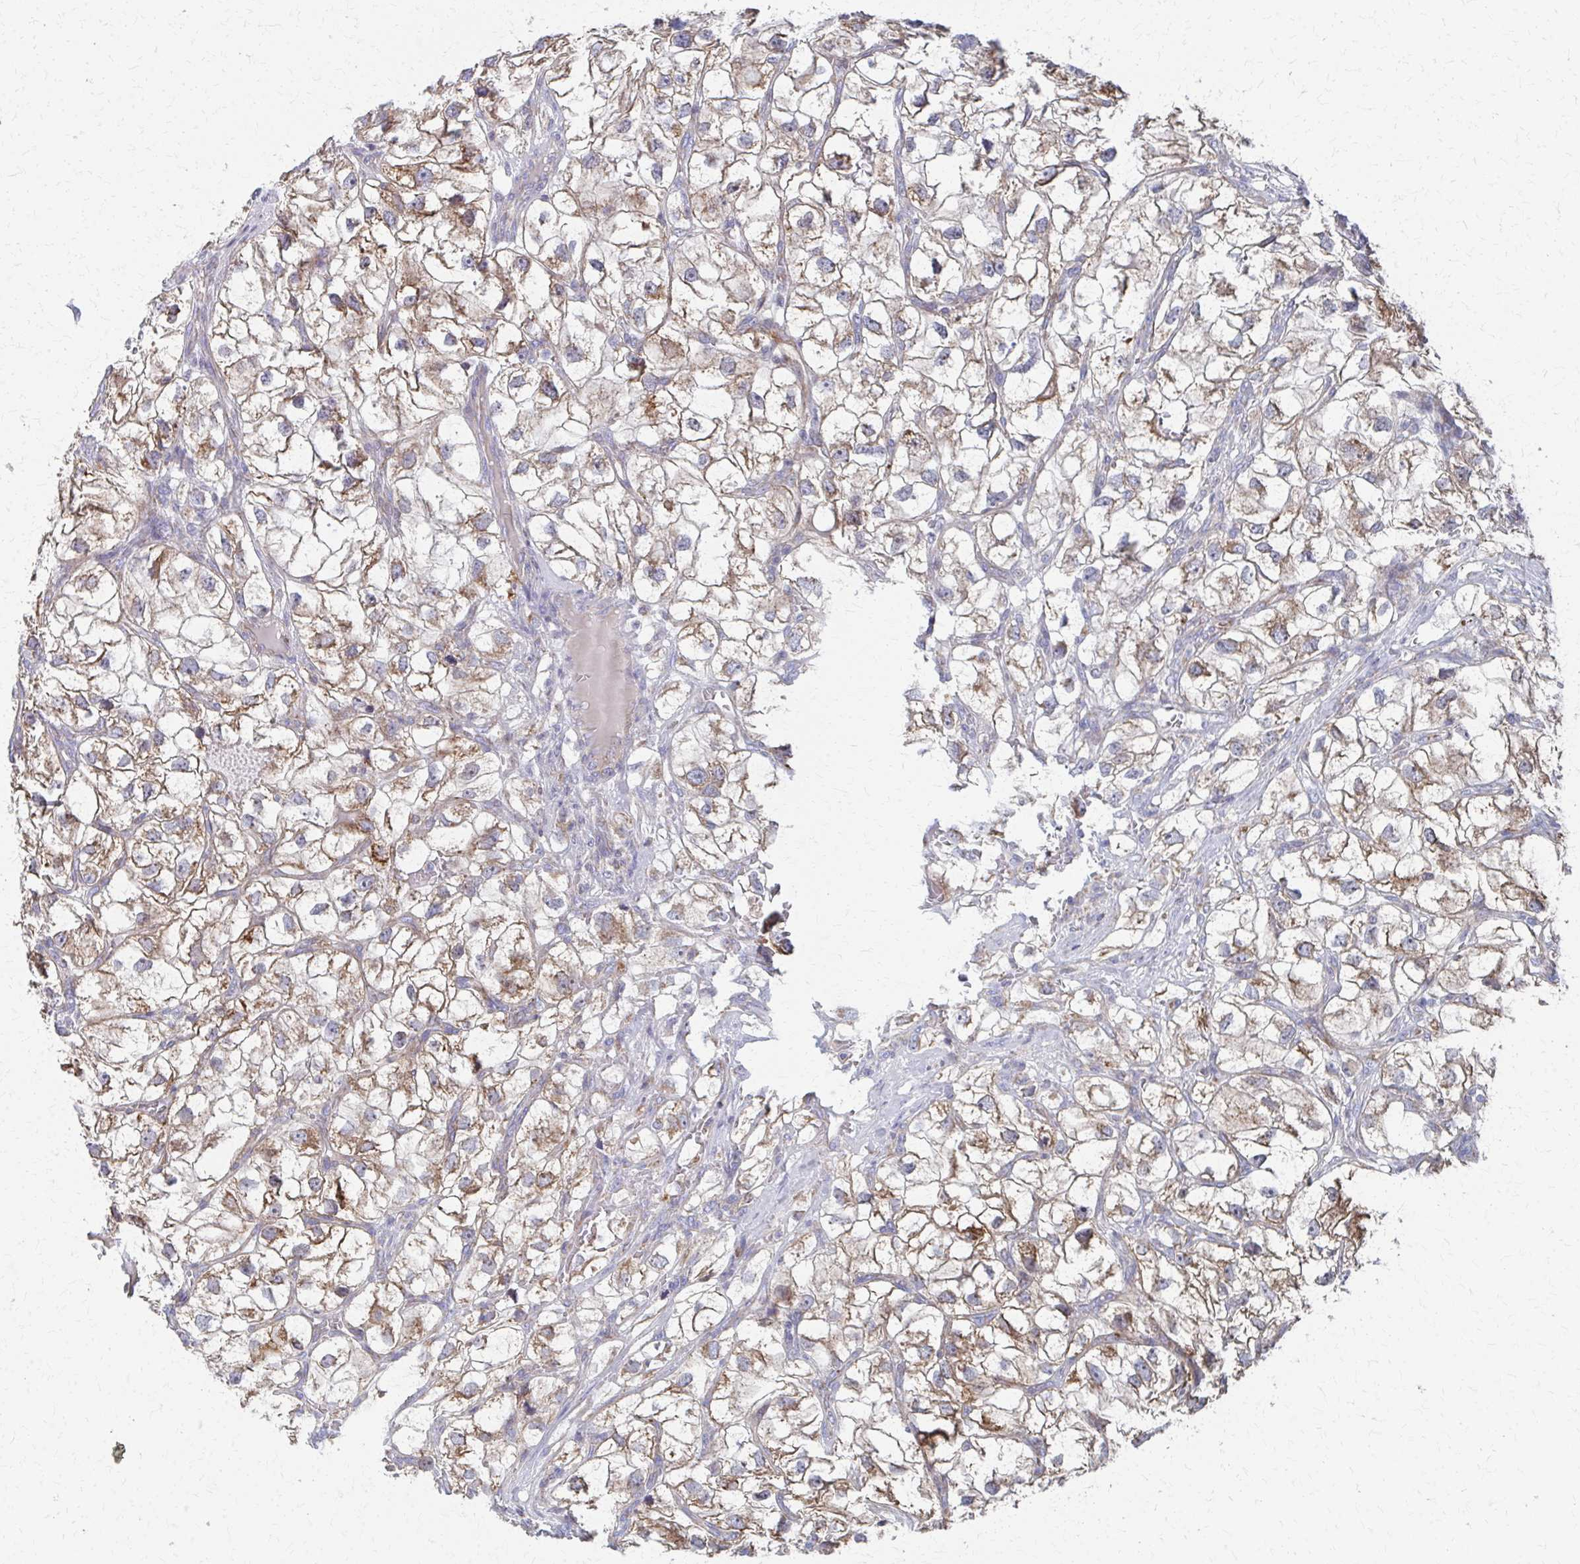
{"staining": {"intensity": "moderate", "quantity": ">75%", "location": "cytoplasmic/membranous"}, "tissue": "renal cancer", "cell_type": "Tumor cells", "image_type": "cancer", "snomed": [{"axis": "morphology", "description": "Adenocarcinoma, NOS"}, {"axis": "topography", "description": "Kidney"}], "caption": "IHC (DAB) staining of human renal cancer reveals moderate cytoplasmic/membranous protein staining in approximately >75% of tumor cells.", "gene": "FAHD1", "patient": {"sex": "male", "age": 59}}